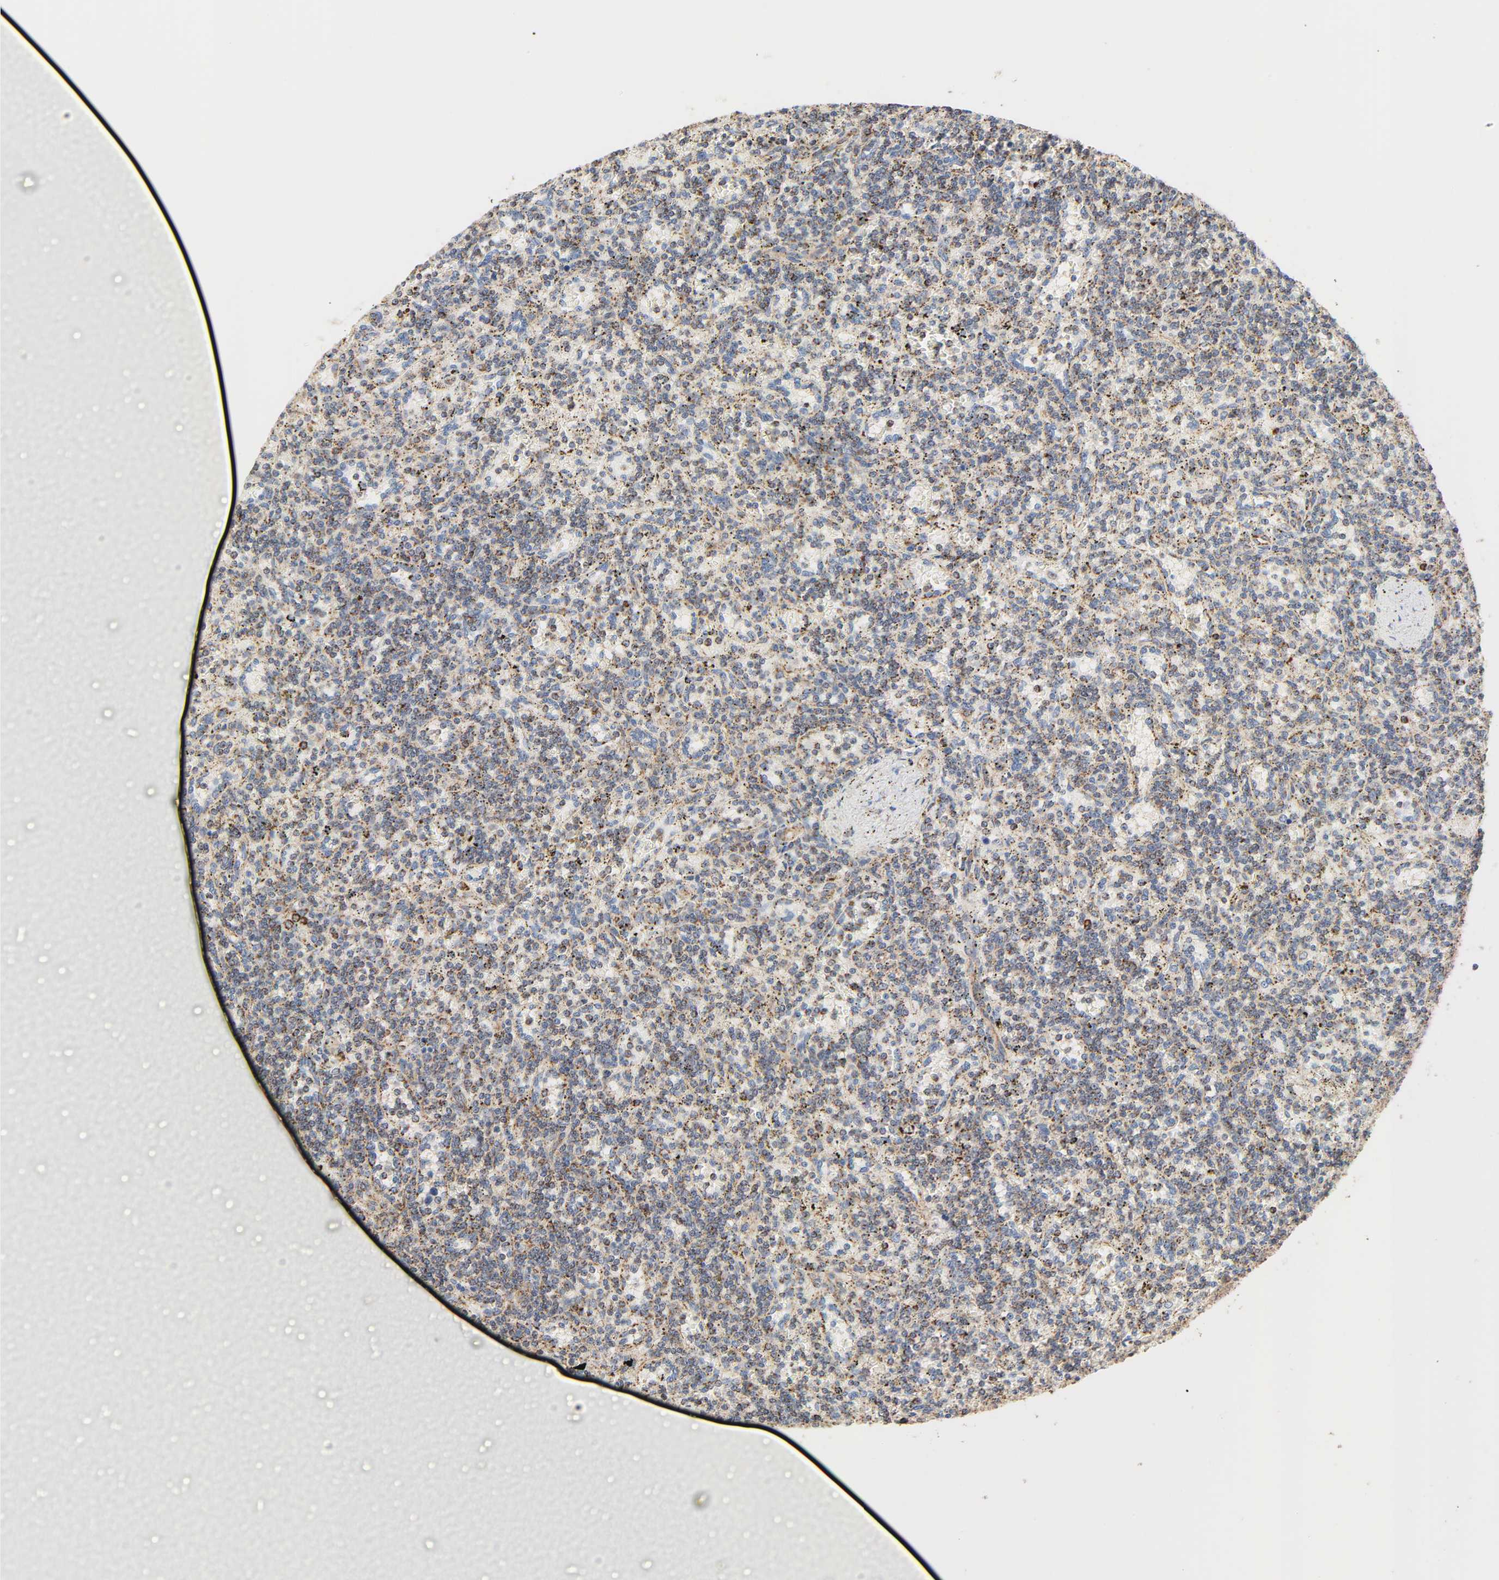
{"staining": {"intensity": "weak", "quantity": "<25%", "location": "cytoplasmic/membranous"}, "tissue": "lymphoma", "cell_type": "Tumor cells", "image_type": "cancer", "snomed": [{"axis": "morphology", "description": "Malignant lymphoma, non-Hodgkin's type, Low grade"}, {"axis": "topography", "description": "Spleen"}], "caption": "High power microscopy image of an immunohistochemistry image of lymphoma, revealing no significant staining in tumor cells.", "gene": "ZMAT5", "patient": {"sex": "male", "age": 73}}